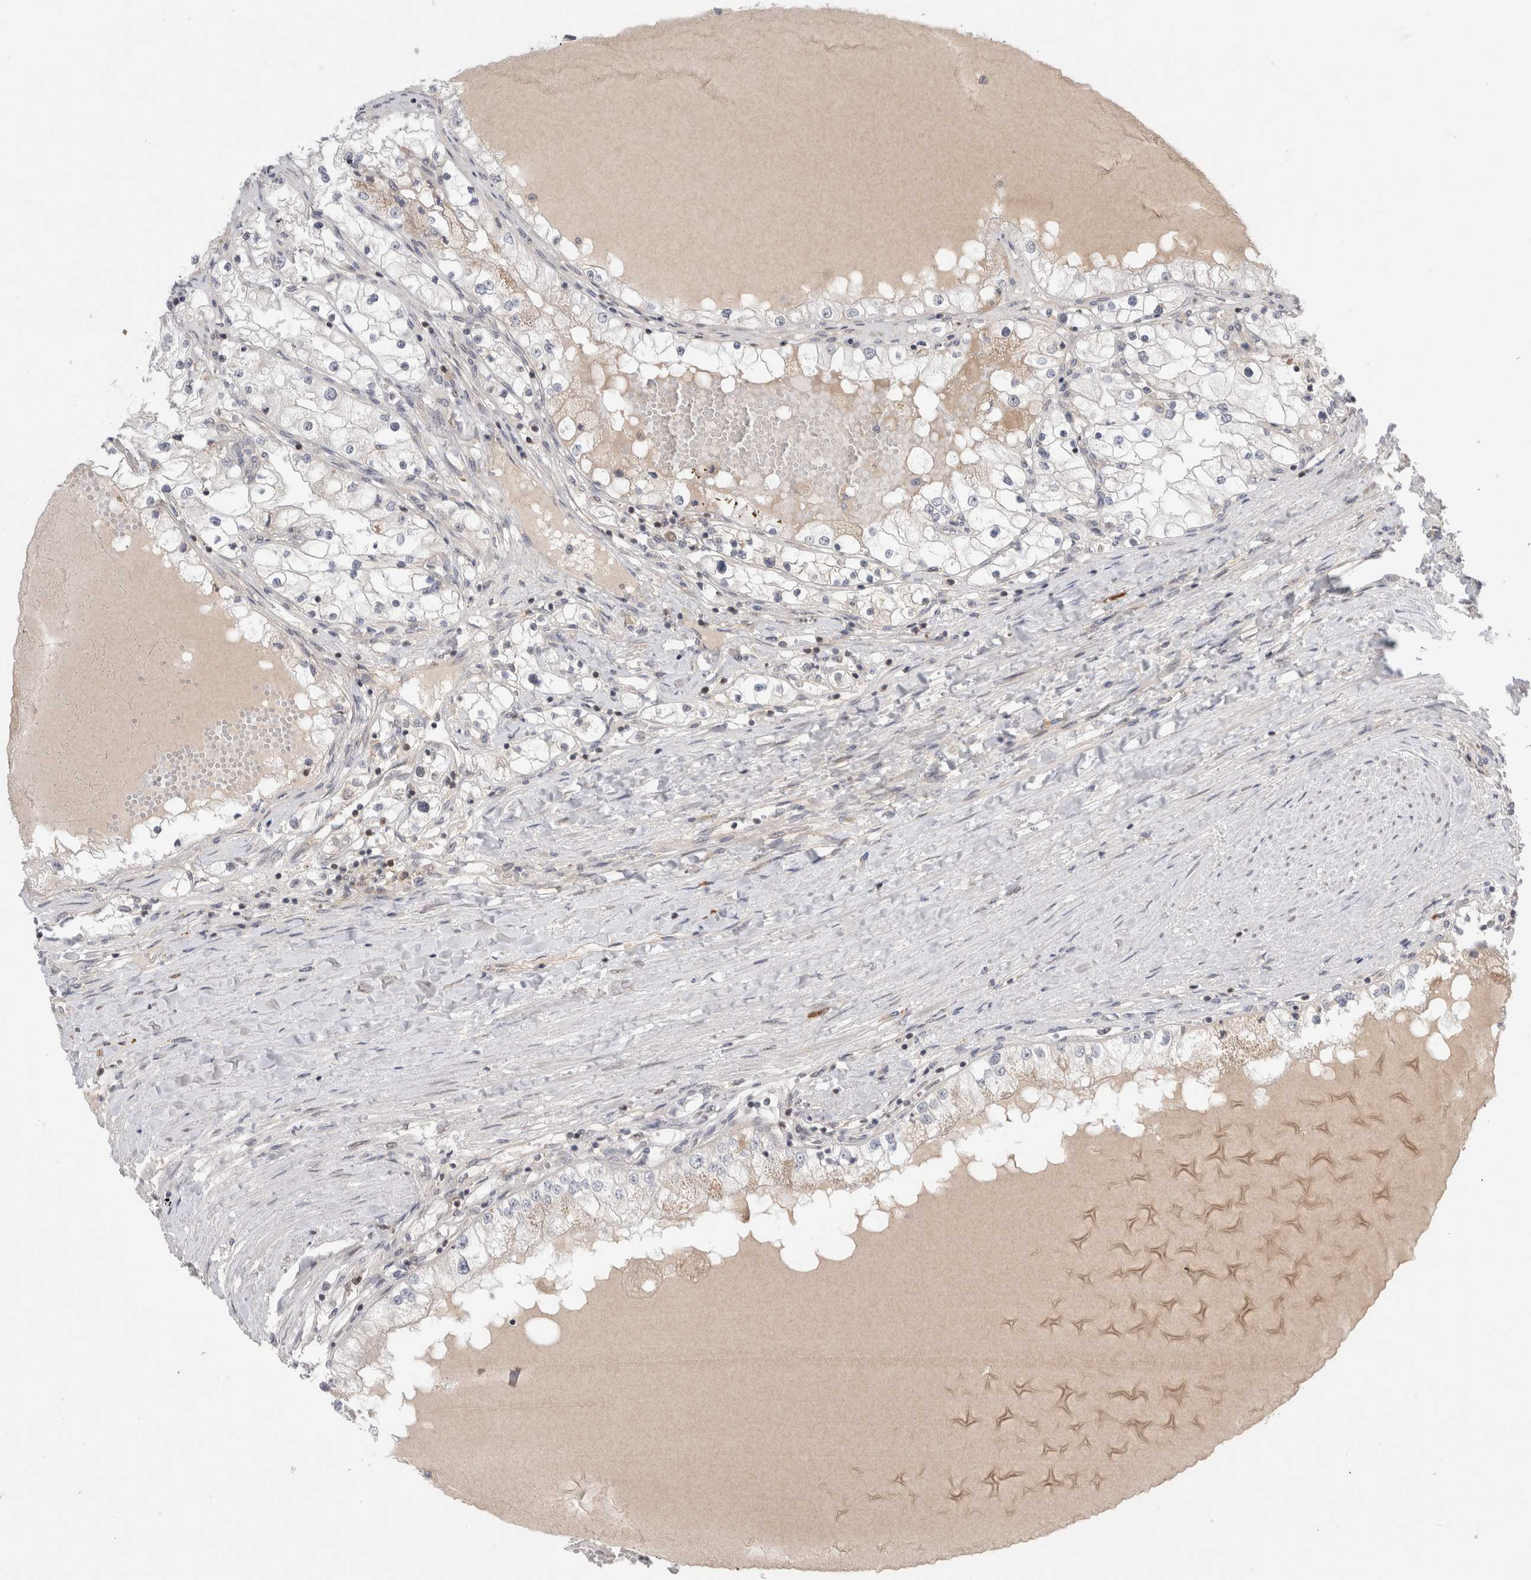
{"staining": {"intensity": "weak", "quantity": "<25%", "location": "cytoplasmic/membranous"}, "tissue": "renal cancer", "cell_type": "Tumor cells", "image_type": "cancer", "snomed": [{"axis": "morphology", "description": "Adenocarcinoma, NOS"}, {"axis": "topography", "description": "Kidney"}], "caption": "A high-resolution histopathology image shows immunohistochemistry staining of renal cancer (adenocarcinoma), which displays no significant staining in tumor cells.", "gene": "NFKB1", "patient": {"sex": "male", "age": 68}}